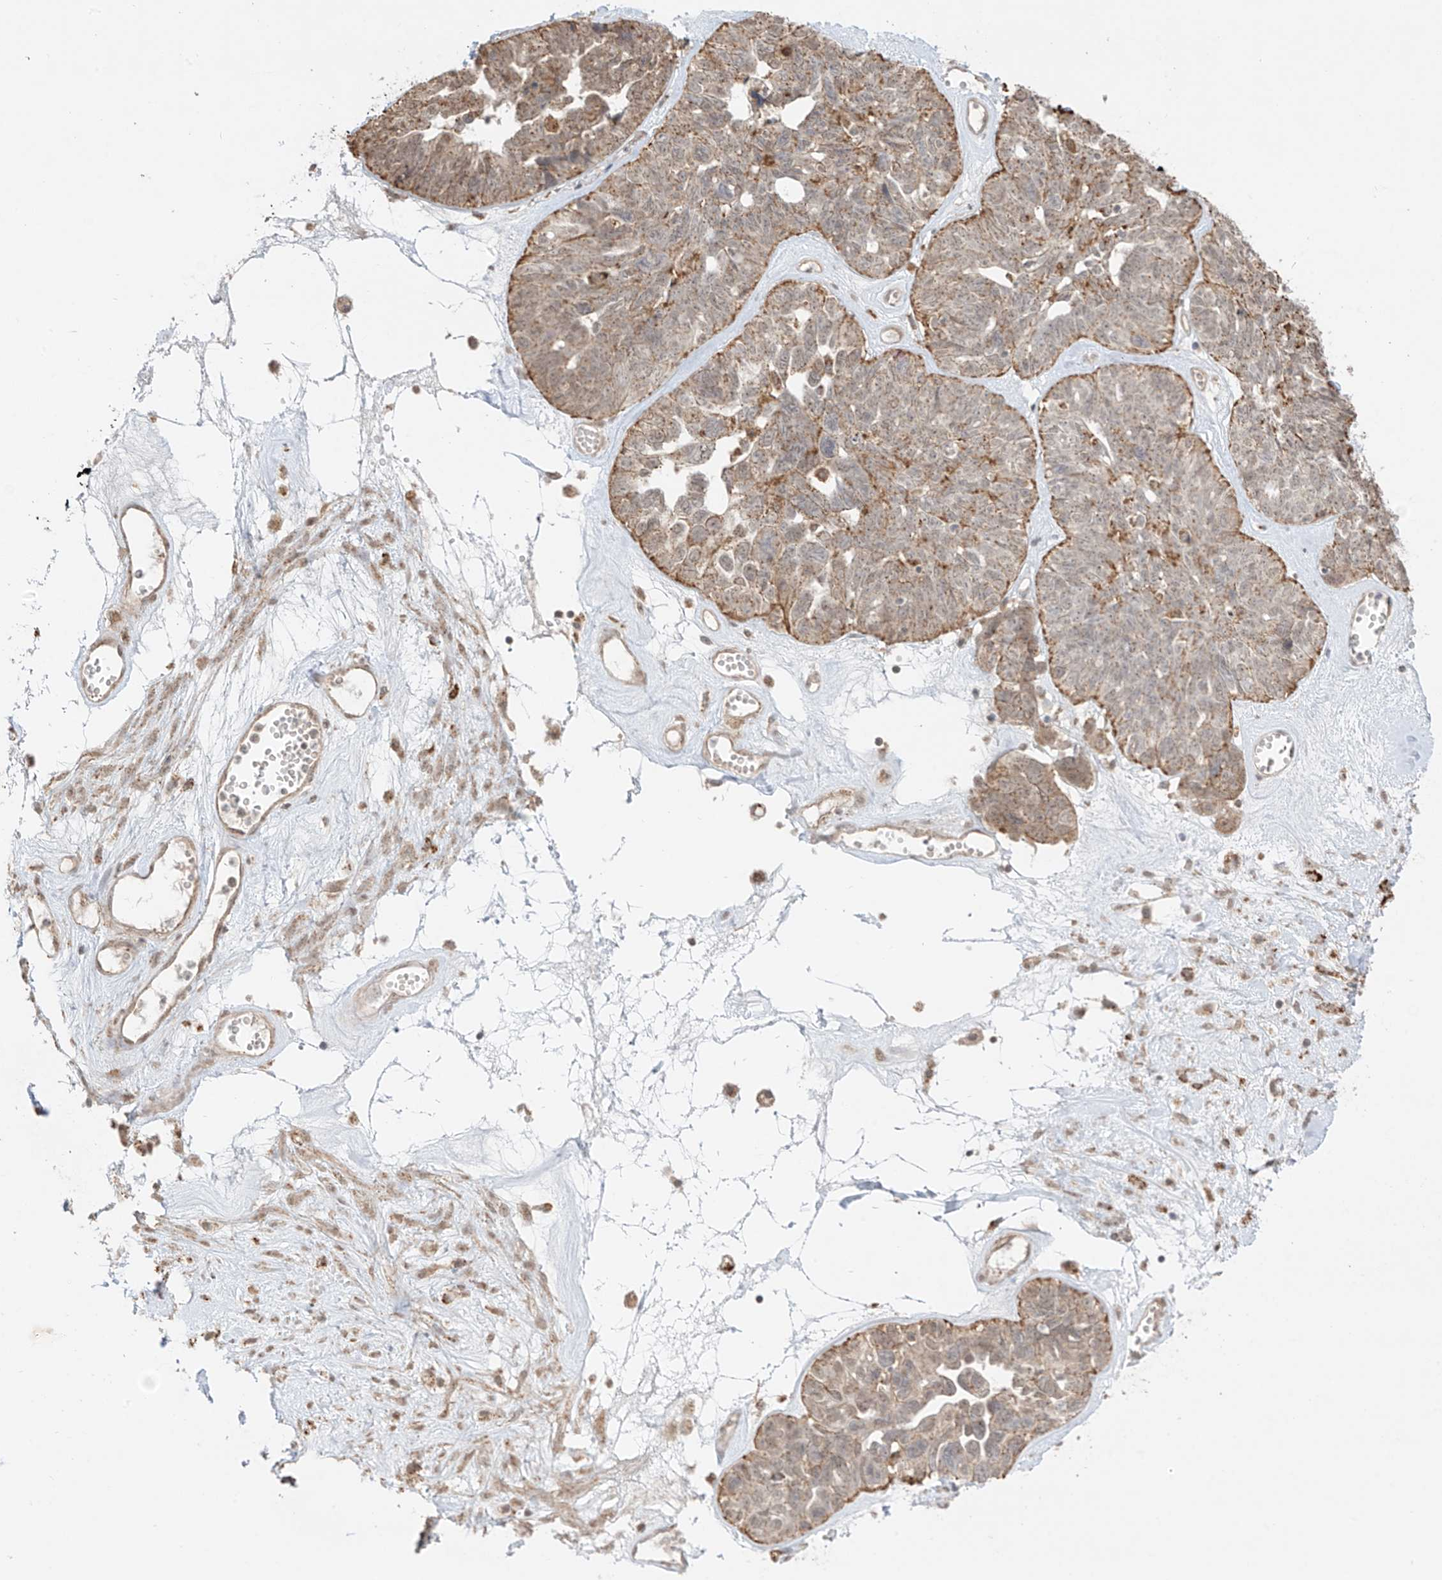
{"staining": {"intensity": "moderate", "quantity": "25%-75%", "location": "cytoplasmic/membranous"}, "tissue": "ovarian cancer", "cell_type": "Tumor cells", "image_type": "cancer", "snomed": [{"axis": "morphology", "description": "Cystadenocarcinoma, serous, NOS"}, {"axis": "topography", "description": "Ovary"}], "caption": "Human ovarian cancer stained with a brown dye reveals moderate cytoplasmic/membranous positive expression in approximately 25%-75% of tumor cells.", "gene": "N4BP3", "patient": {"sex": "female", "age": 79}}